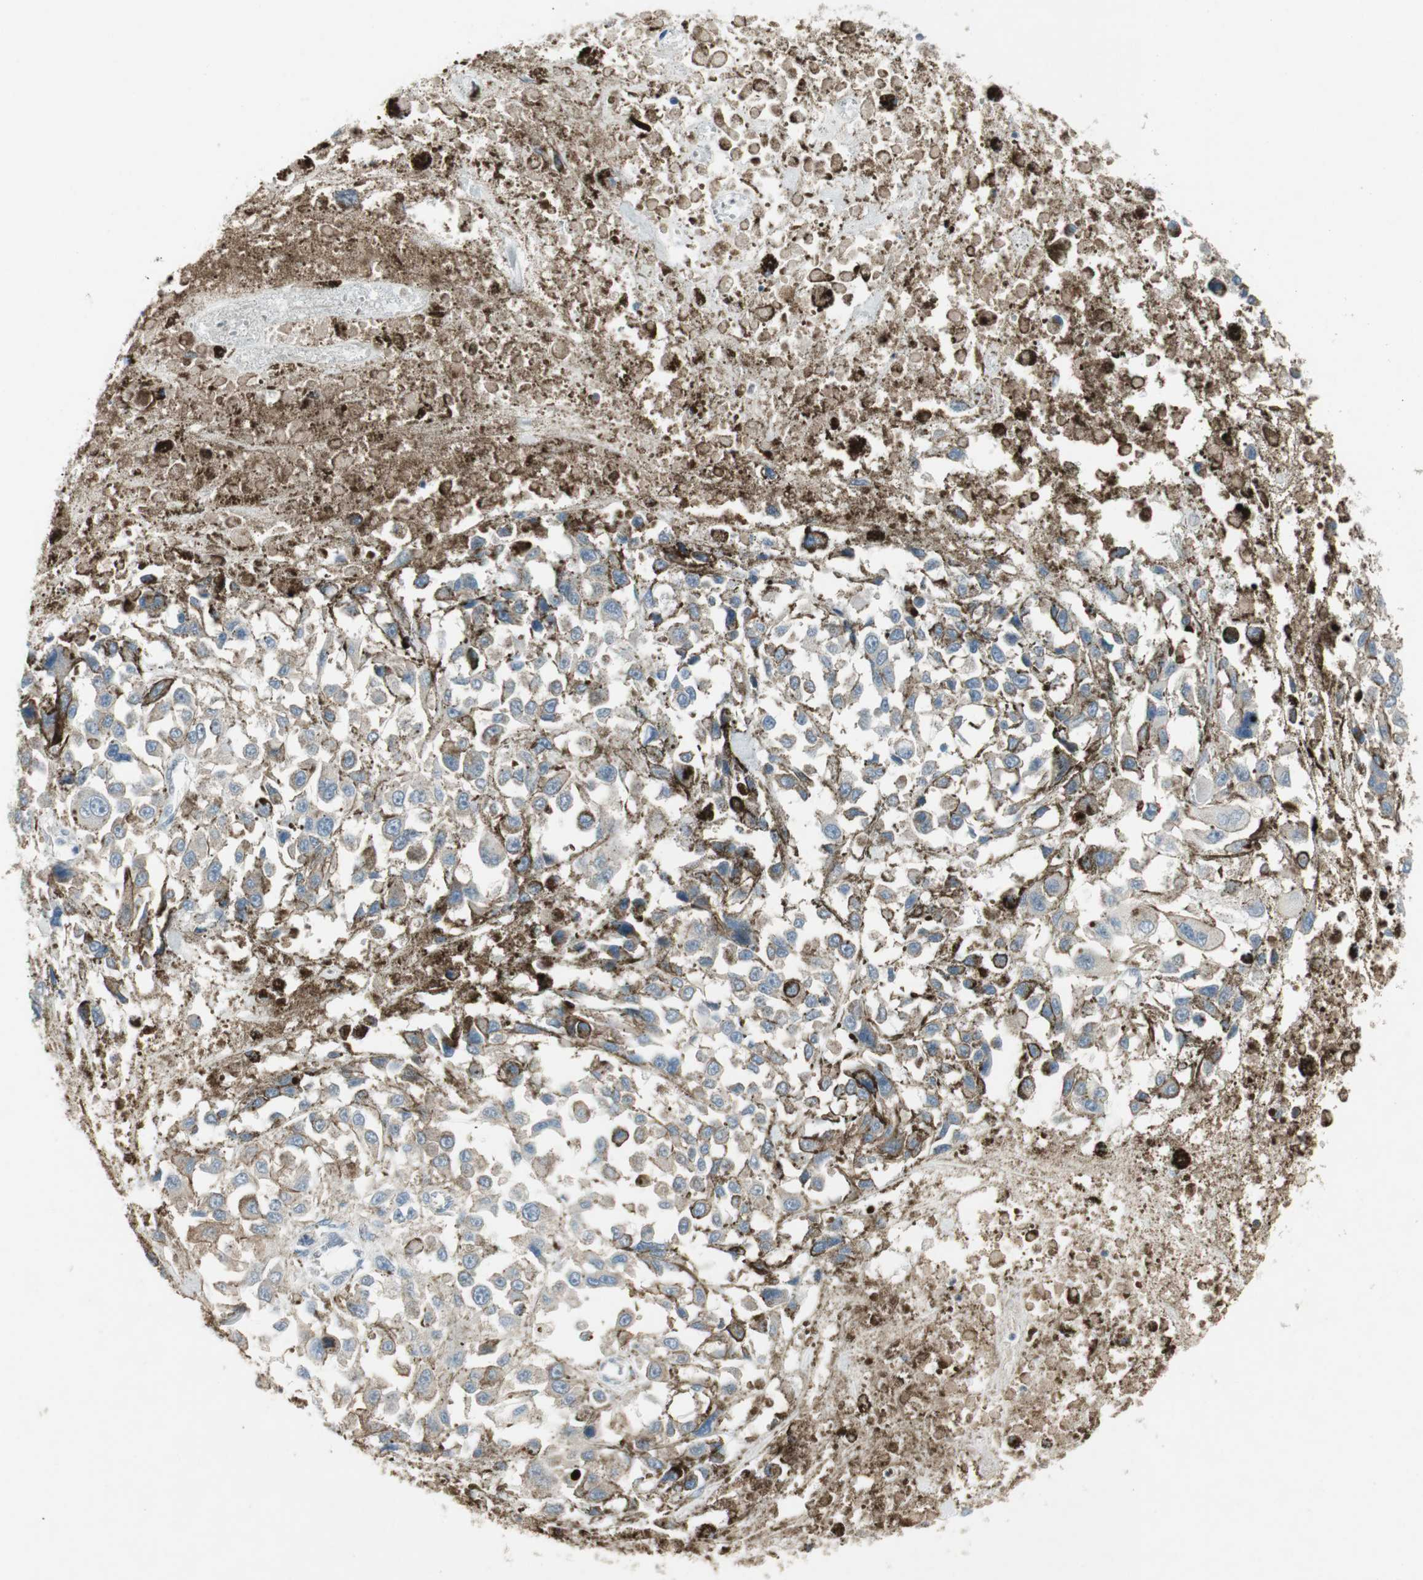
{"staining": {"intensity": "moderate", "quantity": "<25%", "location": "cytoplasmic/membranous"}, "tissue": "melanoma", "cell_type": "Tumor cells", "image_type": "cancer", "snomed": [{"axis": "morphology", "description": "Malignant melanoma, Metastatic site"}, {"axis": "topography", "description": "Lymph node"}], "caption": "A low amount of moderate cytoplasmic/membranous expression is identified in about <25% of tumor cells in melanoma tissue. The staining is performed using DAB brown chromogen to label protein expression. The nuclei are counter-stained blue using hematoxylin.", "gene": "PANK2", "patient": {"sex": "male", "age": 59}}